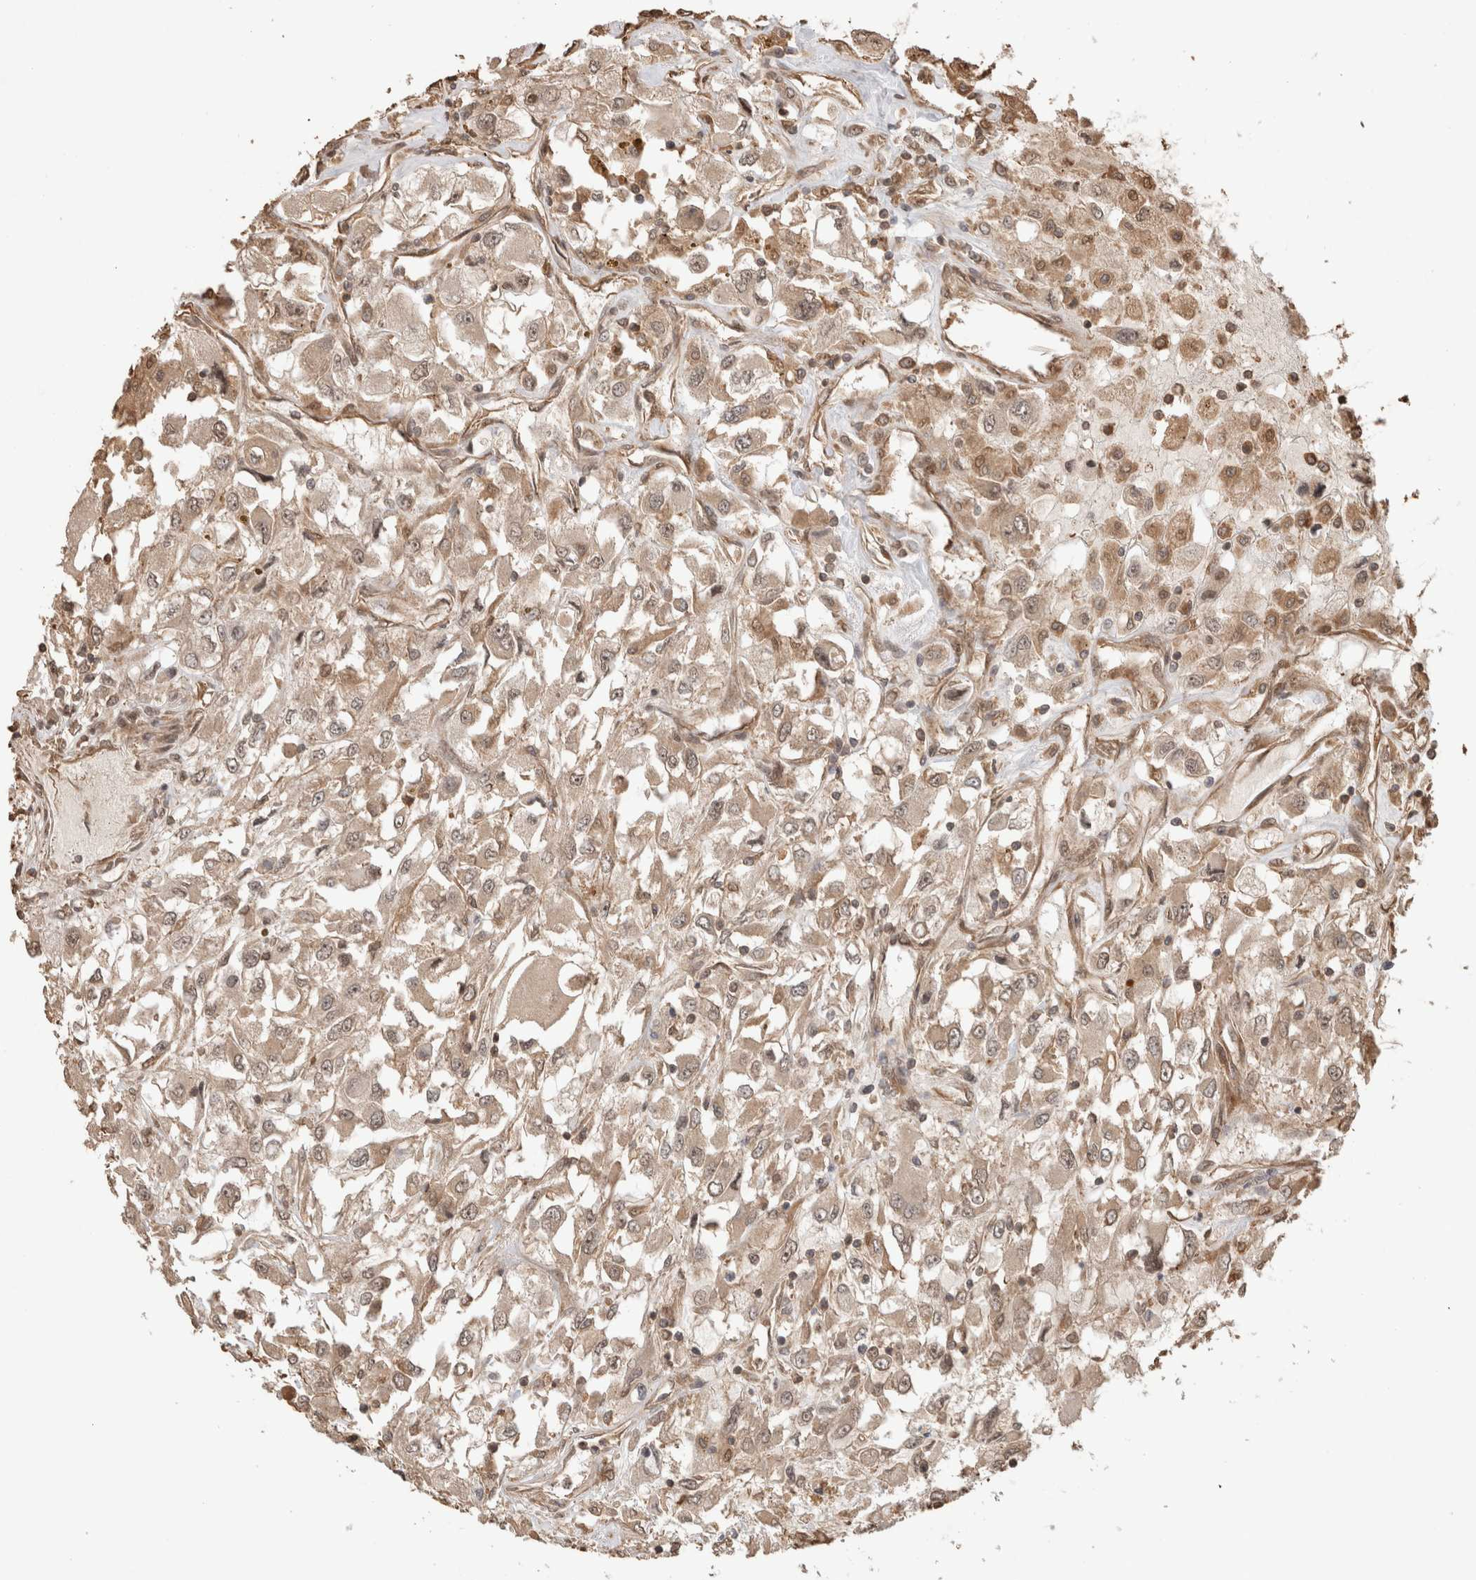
{"staining": {"intensity": "weak", "quantity": ">75%", "location": "cytoplasmic/membranous,nuclear"}, "tissue": "renal cancer", "cell_type": "Tumor cells", "image_type": "cancer", "snomed": [{"axis": "morphology", "description": "Adenocarcinoma, NOS"}, {"axis": "topography", "description": "Kidney"}], "caption": "Protein staining exhibits weak cytoplasmic/membranous and nuclear positivity in about >75% of tumor cells in renal cancer.", "gene": "OTUD6B", "patient": {"sex": "female", "age": 52}}